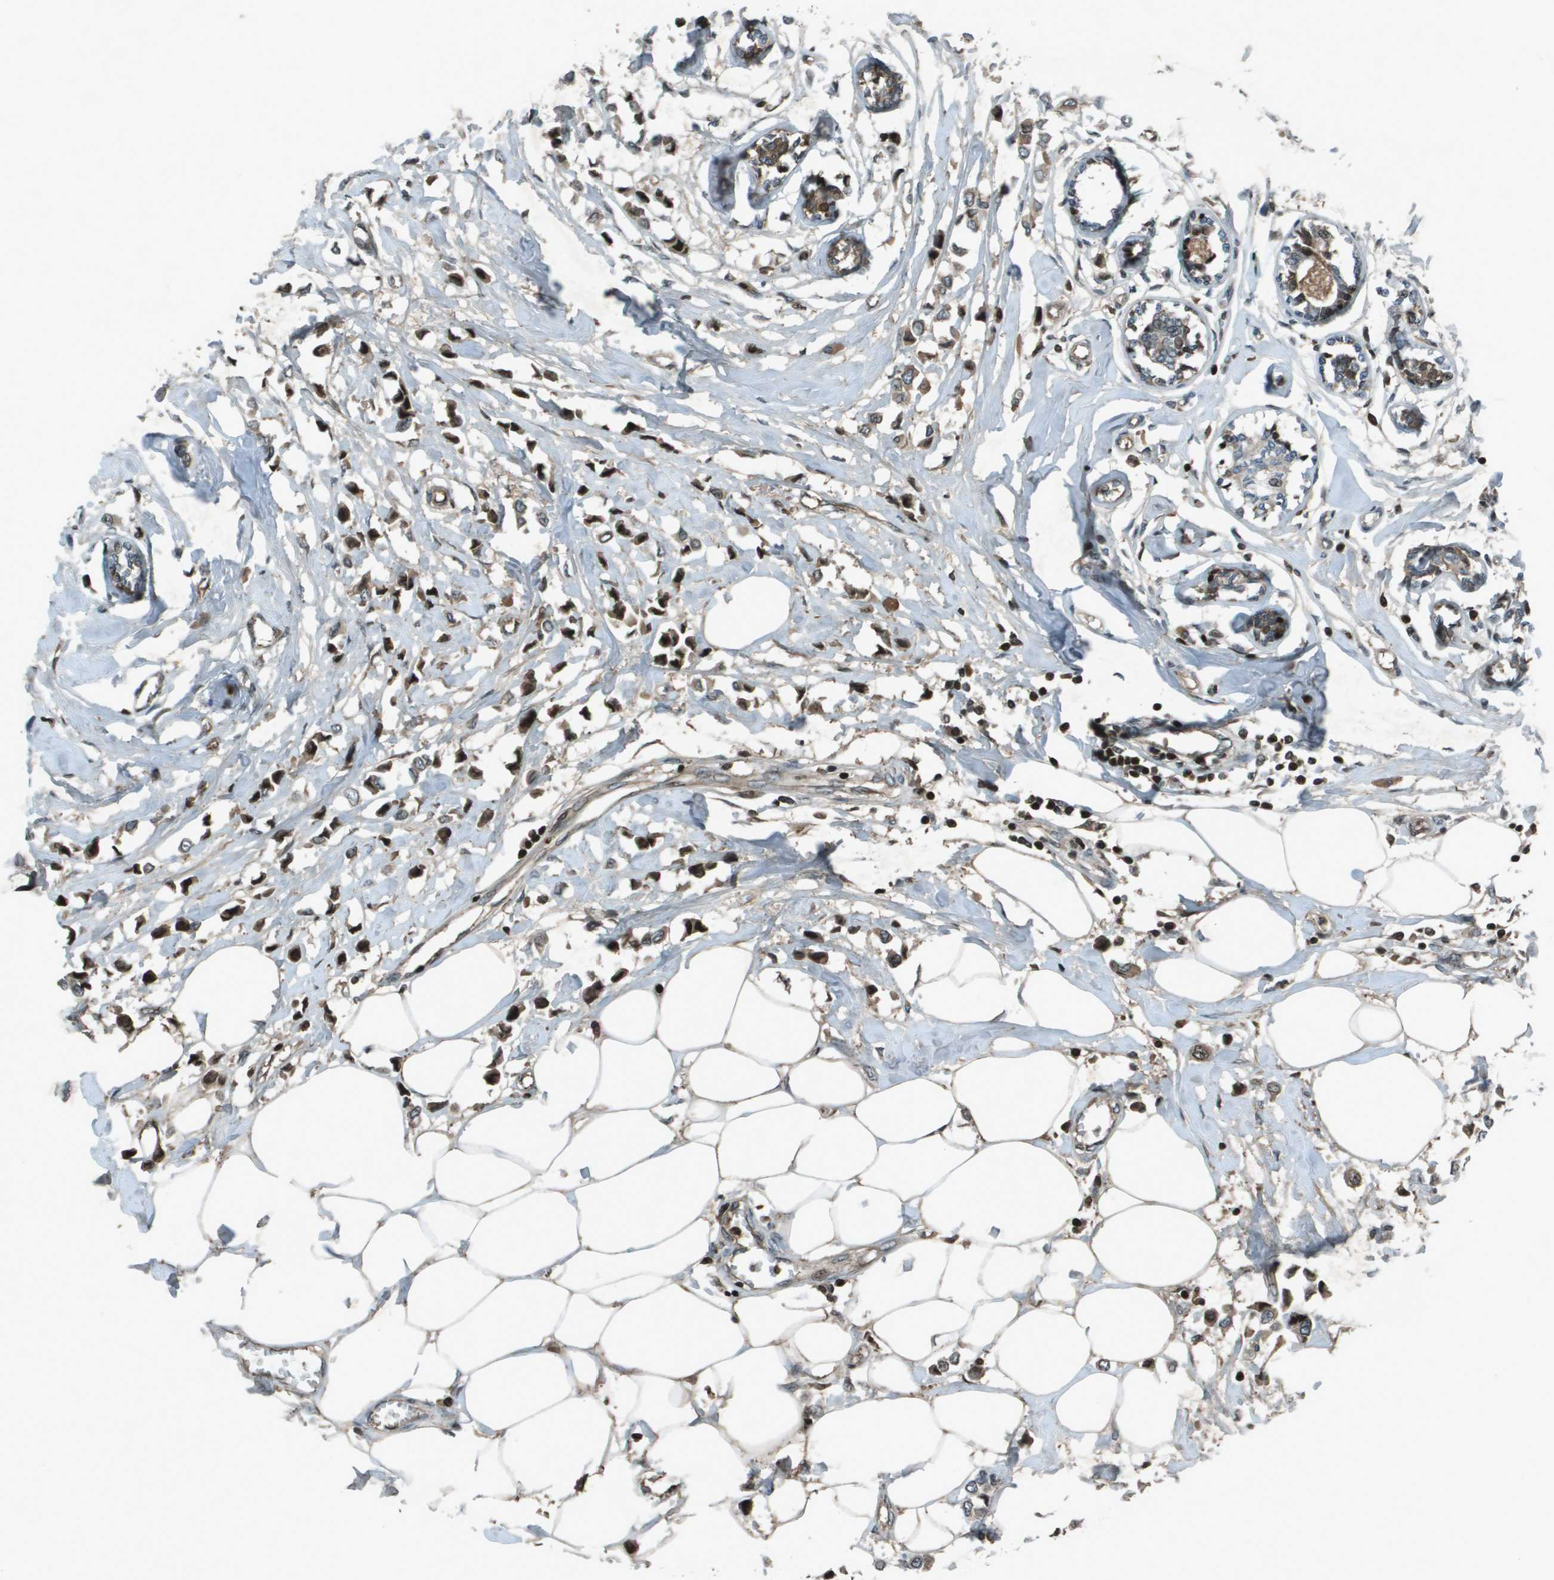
{"staining": {"intensity": "strong", "quantity": "25%-75%", "location": "nuclear"}, "tissue": "breast cancer", "cell_type": "Tumor cells", "image_type": "cancer", "snomed": [{"axis": "morphology", "description": "Lobular carcinoma"}, {"axis": "topography", "description": "Breast"}], "caption": "IHC staining of breast lobular carcinoma, which demonstrates high levels of strong nuclear positivity in about 25%-75% of tumor cells indicating strong nuclear protein expression. The staining was performed using DAB (brown) for protein detection and nuclei were counterstained in hematoxylin (blue).", "gene": "CXCL12", "patient": {"sex": "female", "age": 51}}